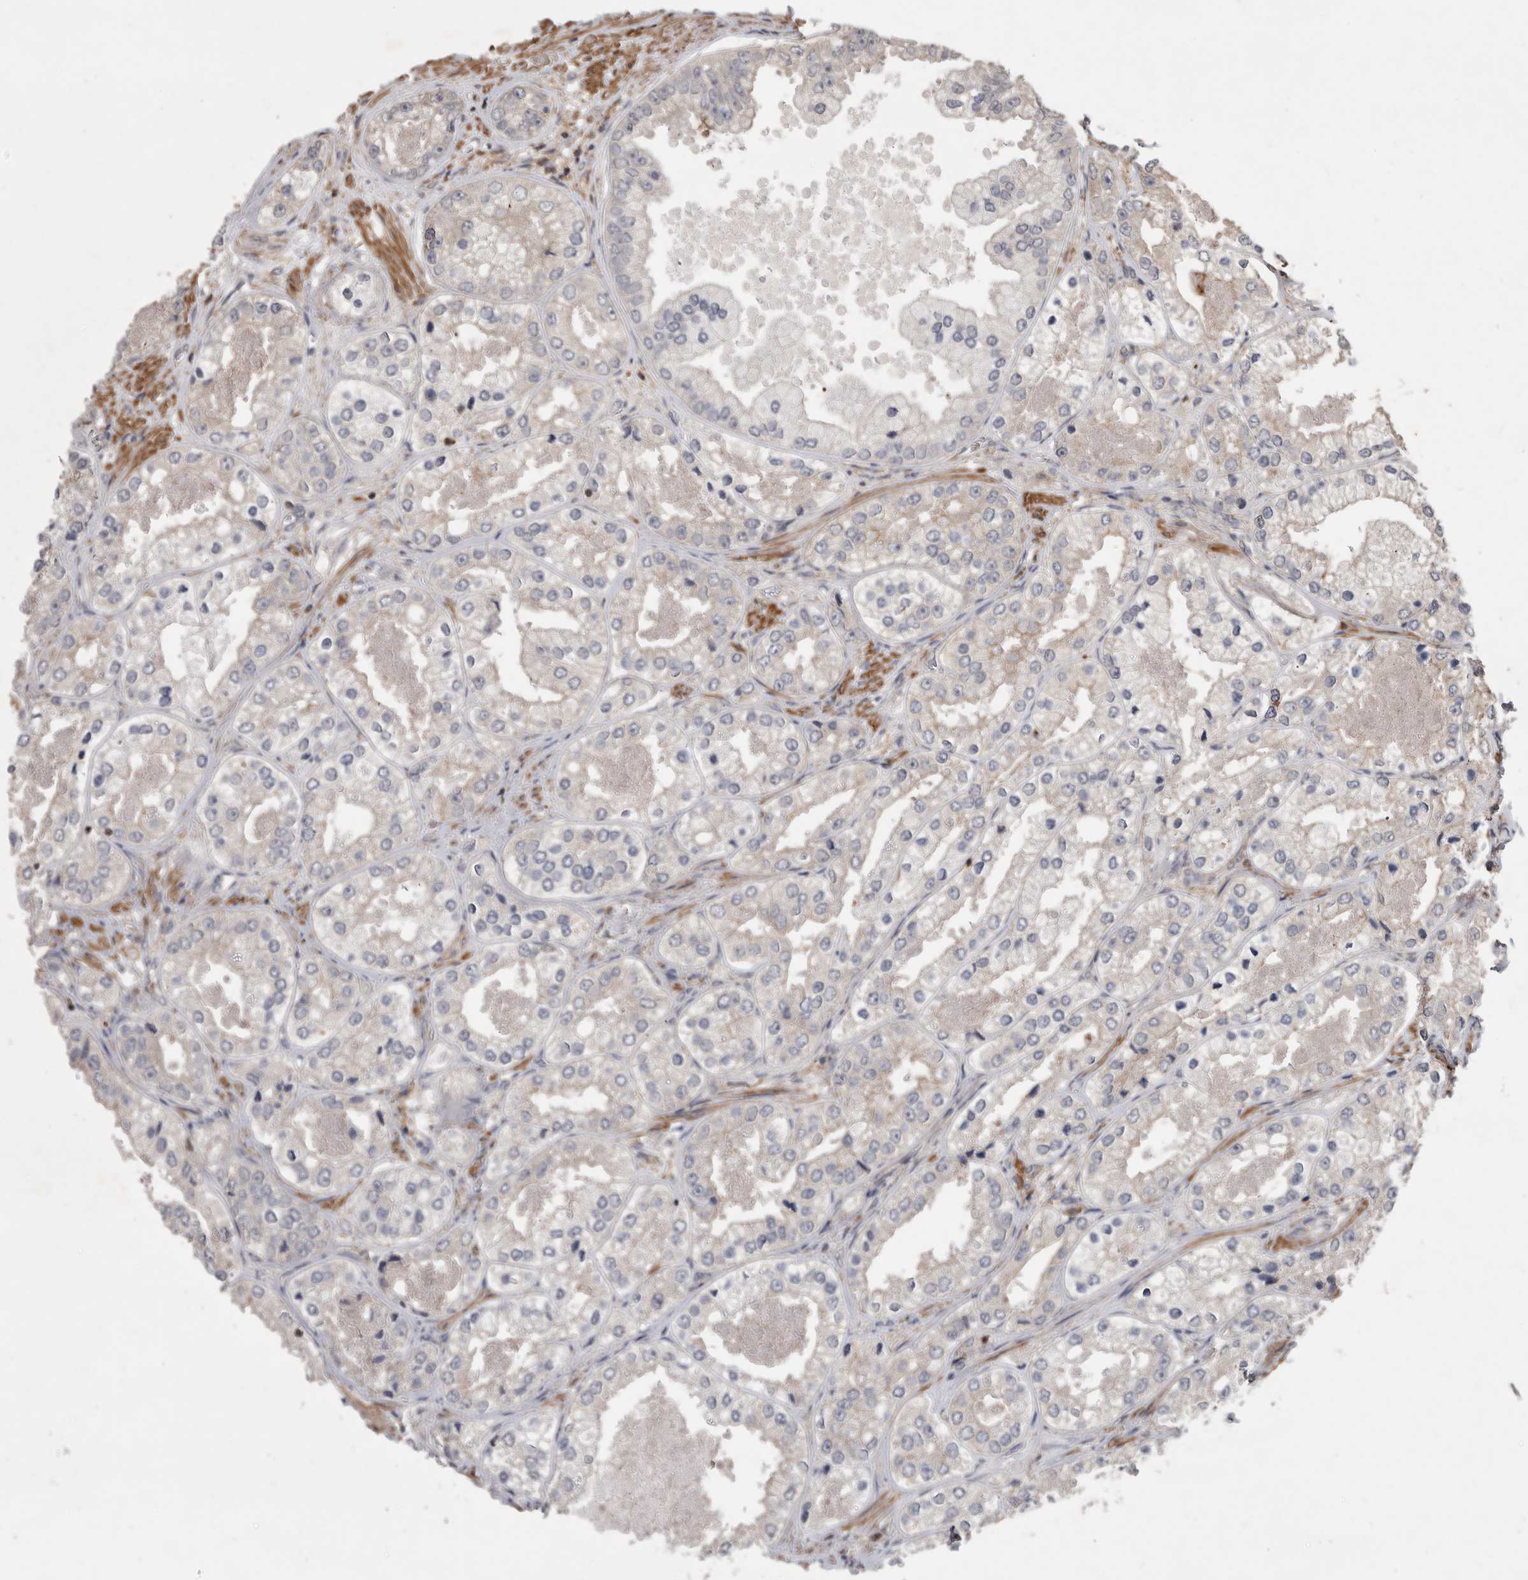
{"staining": {"intensity": "negative", "quantity": "none", "location": "none"}, "tissue": "prostate cancer", "cell_type": "Tumor cells", "image_type": "cancer", "snomed": [{"axis": "morphology", "description": "Adenocarcinoma, High grade"}, {"axis": "topography", "description": "Prostate"}], "caption": "An IHC histopathology image of high-grade adenocarcinoma (prostate) is shown. There is no staining in tumor cells of high-grade adenocarcinoma (prostate).", "gene": "SPATA48", "patient": {"sex": "male", "age": 61}}